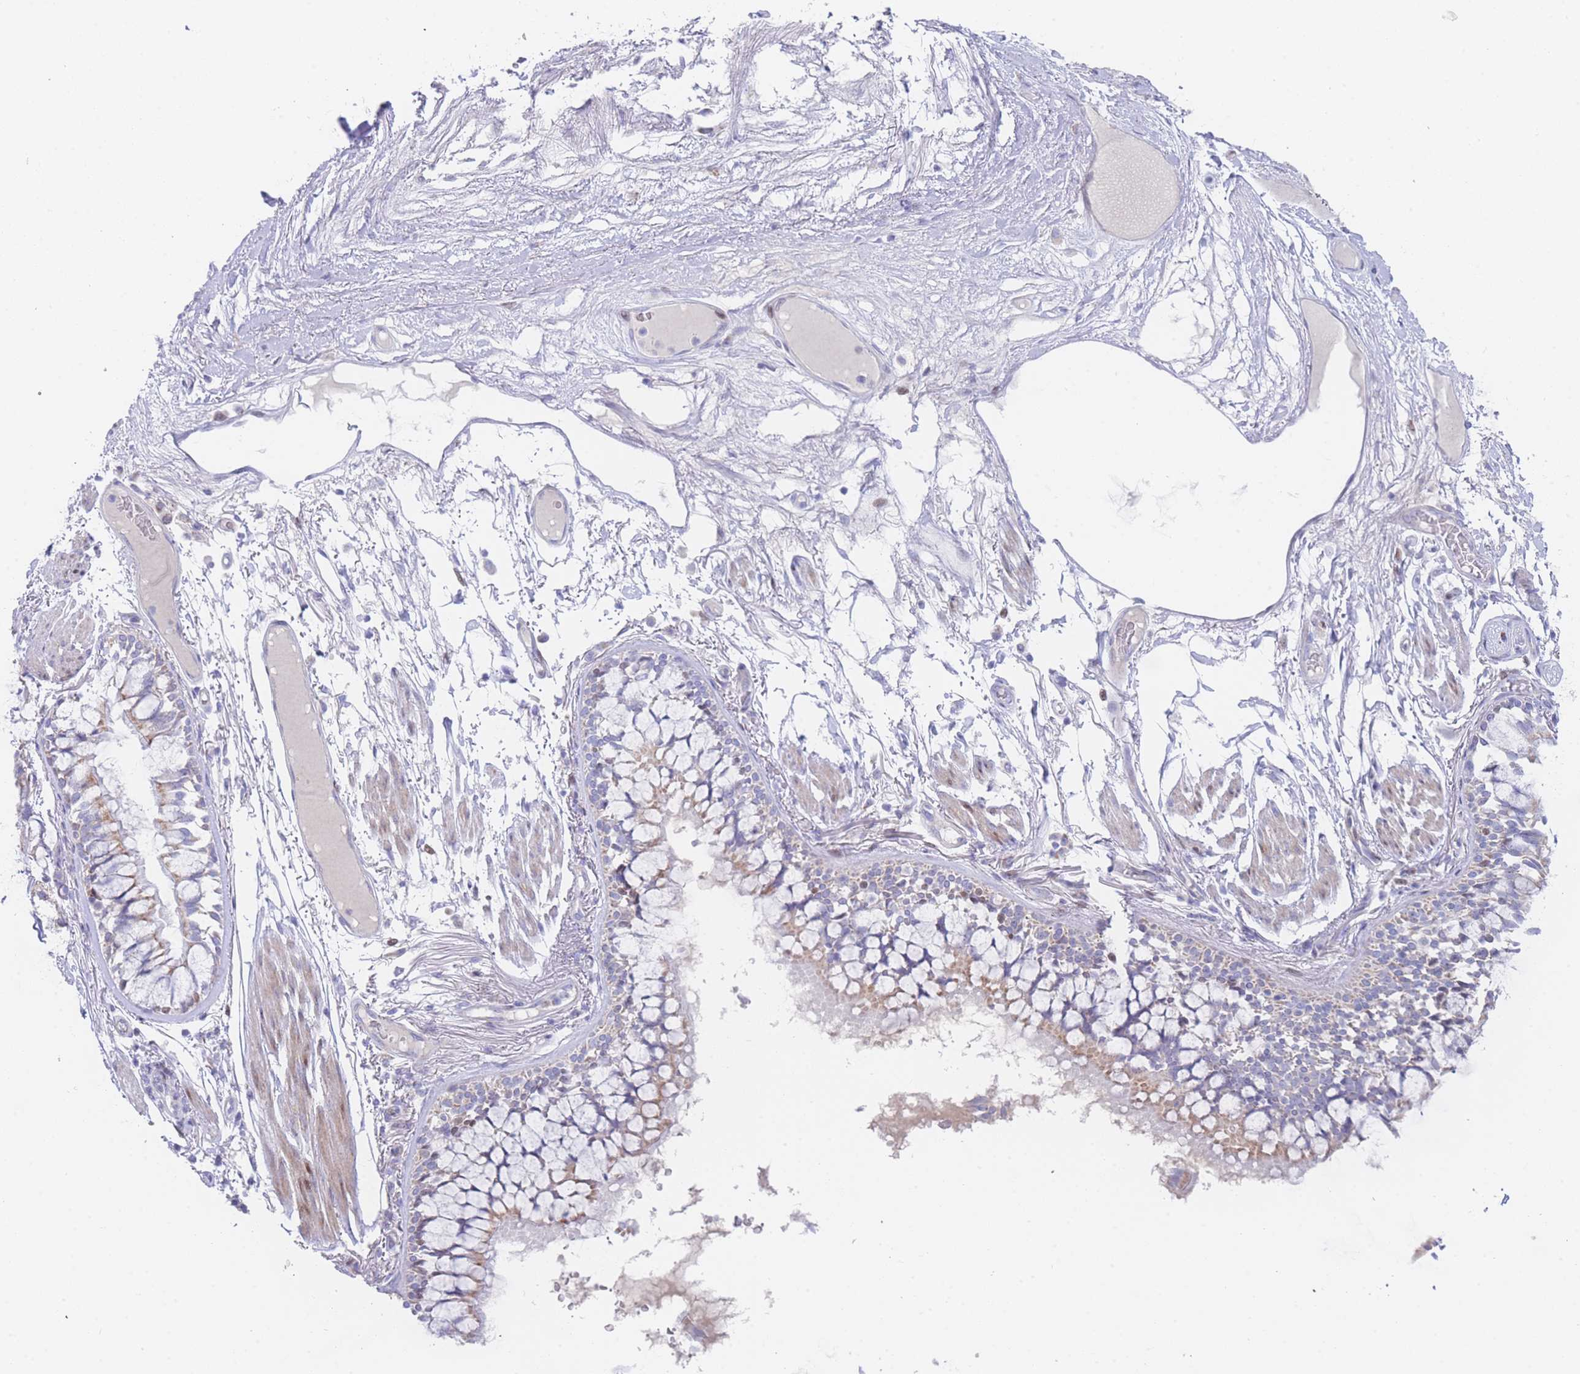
{"staining": {"intensity": "moderate", "quantity": "25%-75%", "location": "cytoplasmic/membranous"}, "tissue": "bronchus", "cell_type": "Respiratory epithelial cells", "image_type": "normal", "snomed": [{"axis": "morphology", "description": "Normal tissue, NOS"}, {"axis": "topography", "description": "Bronchus"}], "caption": "High-magnification brightfield microscopy of benign bronchus stained with DAB (brown) and counterstained with hematoxylin (blue). respiratory epithelial cells exhibit moderate cytoplasmic/membranous expression is identified in approximately25%-75% of cells.", "gene": "GPAM", "patient": {"sex": "male", "age": 70}}